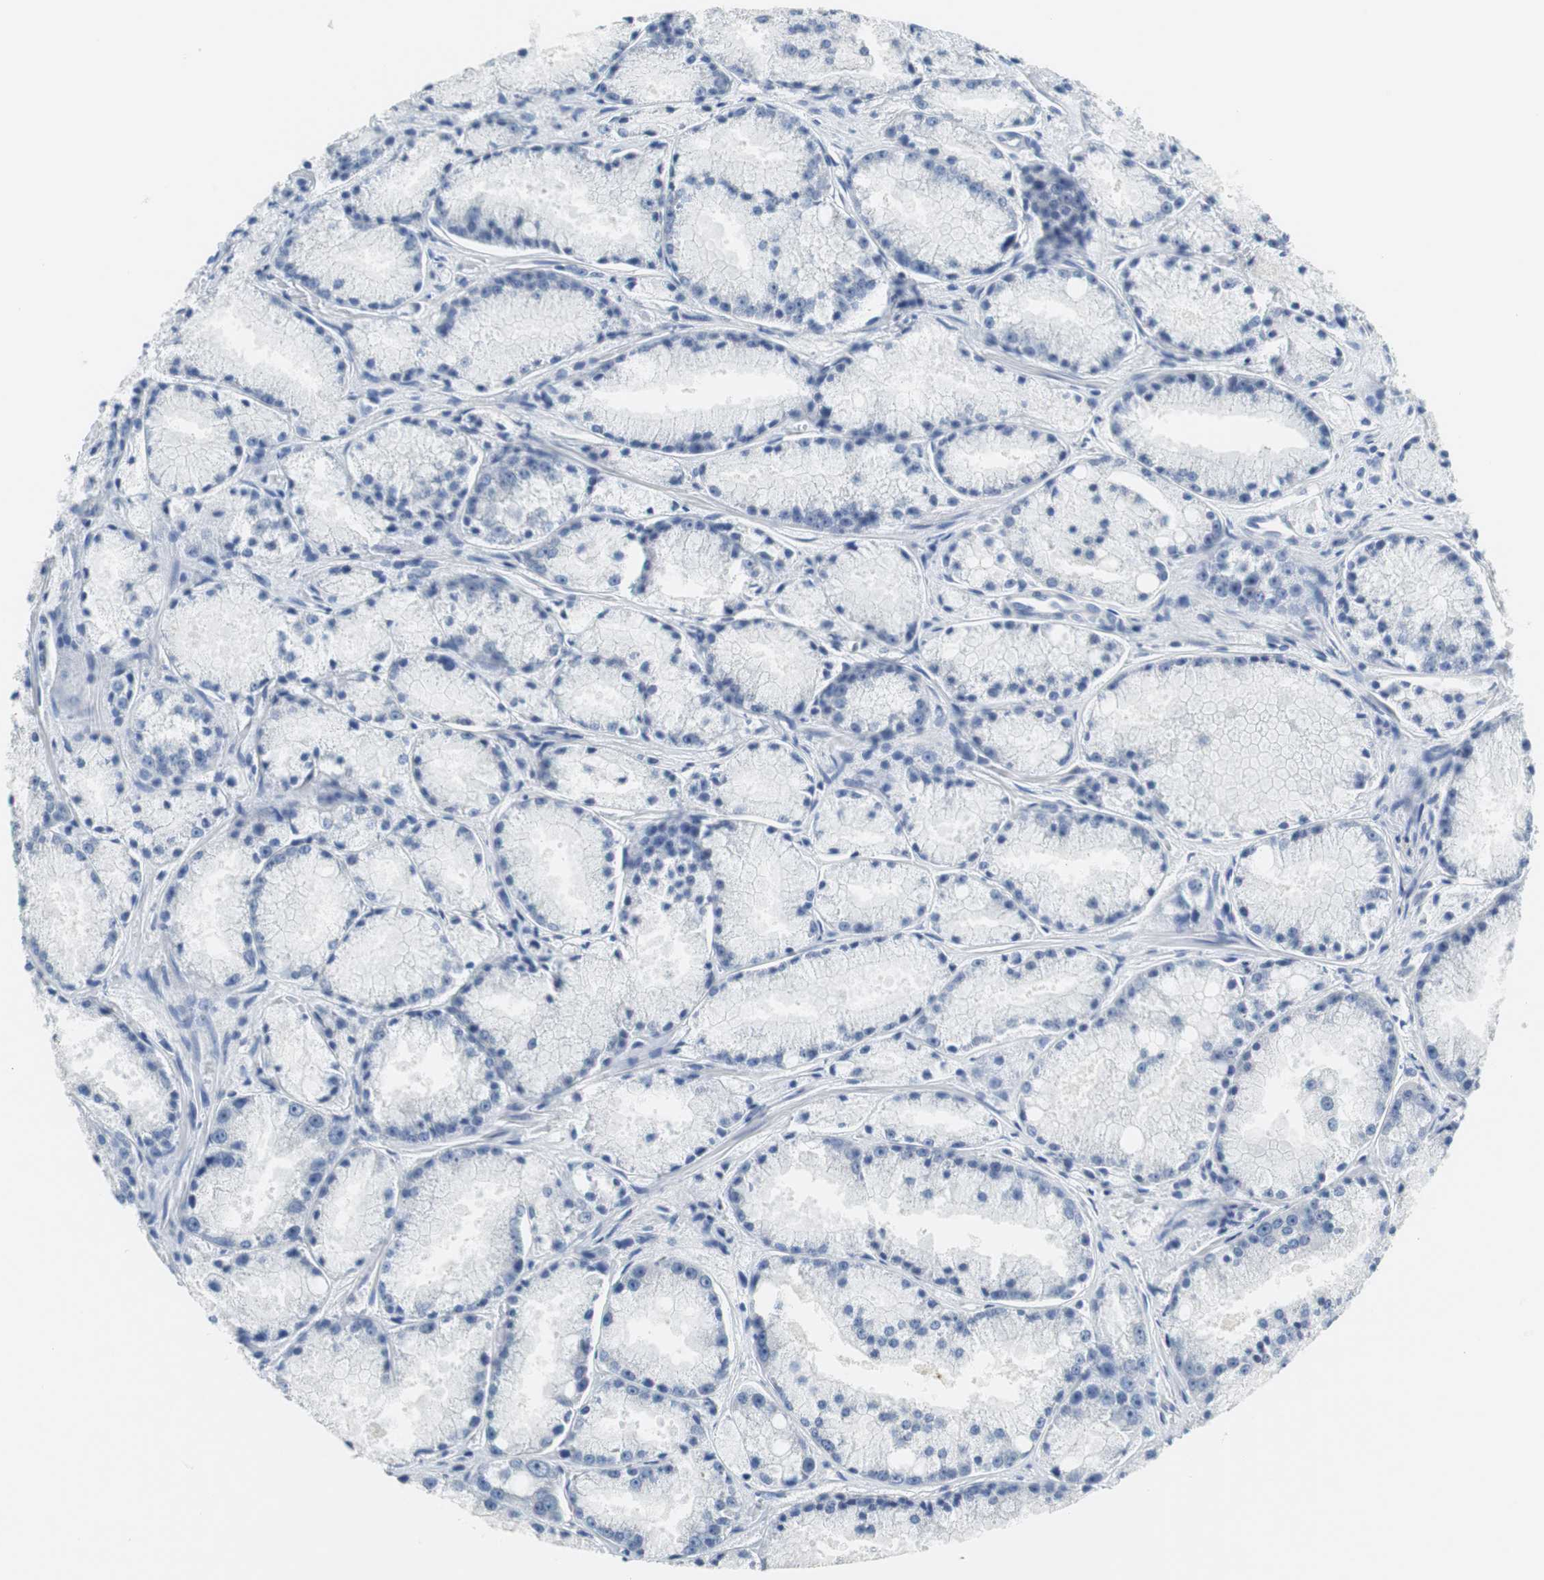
{"staining": {"intensity": "negative", "quantity": "none", "location": "none"}, "tissue": "prostate cancer", "cell_type": "Tumor cells", "image_type": "cancer", "snomed": [{"axis": "morphology", "description": "Adenocarcinoma, Low grade"}, {"axis": "topography", "description": "Prostate"}], "caption": "Tumor cells show no significant protein staining in prostate cancer.", "gene": "GLCCI1", "patient": {"sex": "male", "age": 64}}